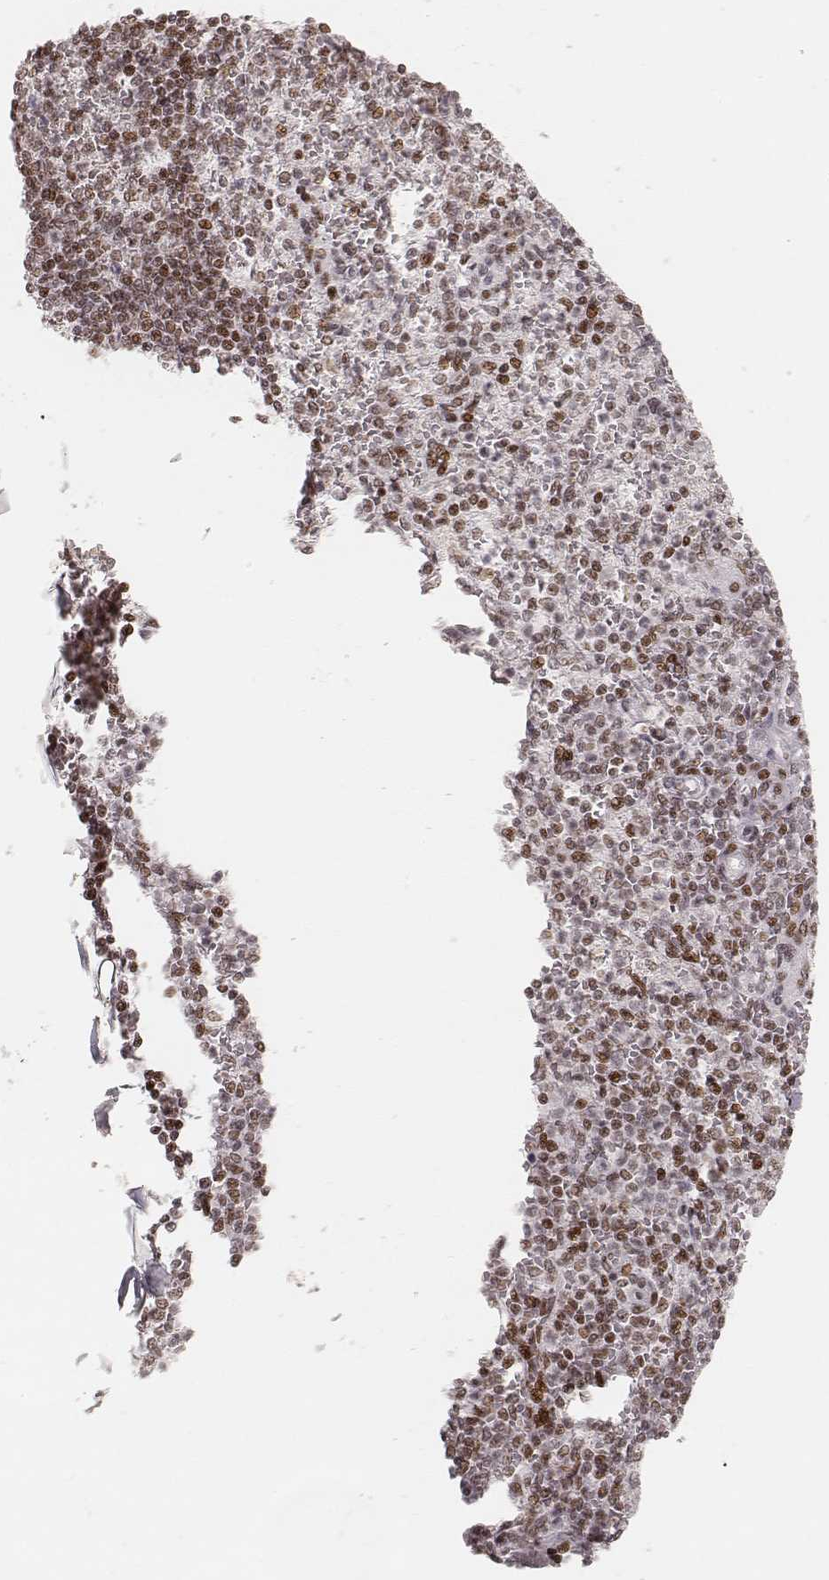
{"staining": {"intensity": "strong", "quantity": "<25%", "location": "nuclear"}, "tissue": "spleen", "cell_type": "Cells in red pulp", "image_type": "normal", "snomed": [{"axis": "morphology", "description": "Normal tissue, NOS"}, {"axis": "topography", "description": "Spleen"}], "caption": "Strong nuclear staining for a protein is appreciated in approximately <25% of cells in red pulp of benign spleen using immunohistochemistry (IHC).", "gene": "HNRNPC", "patient": {"sex": "female", "age": 74}}